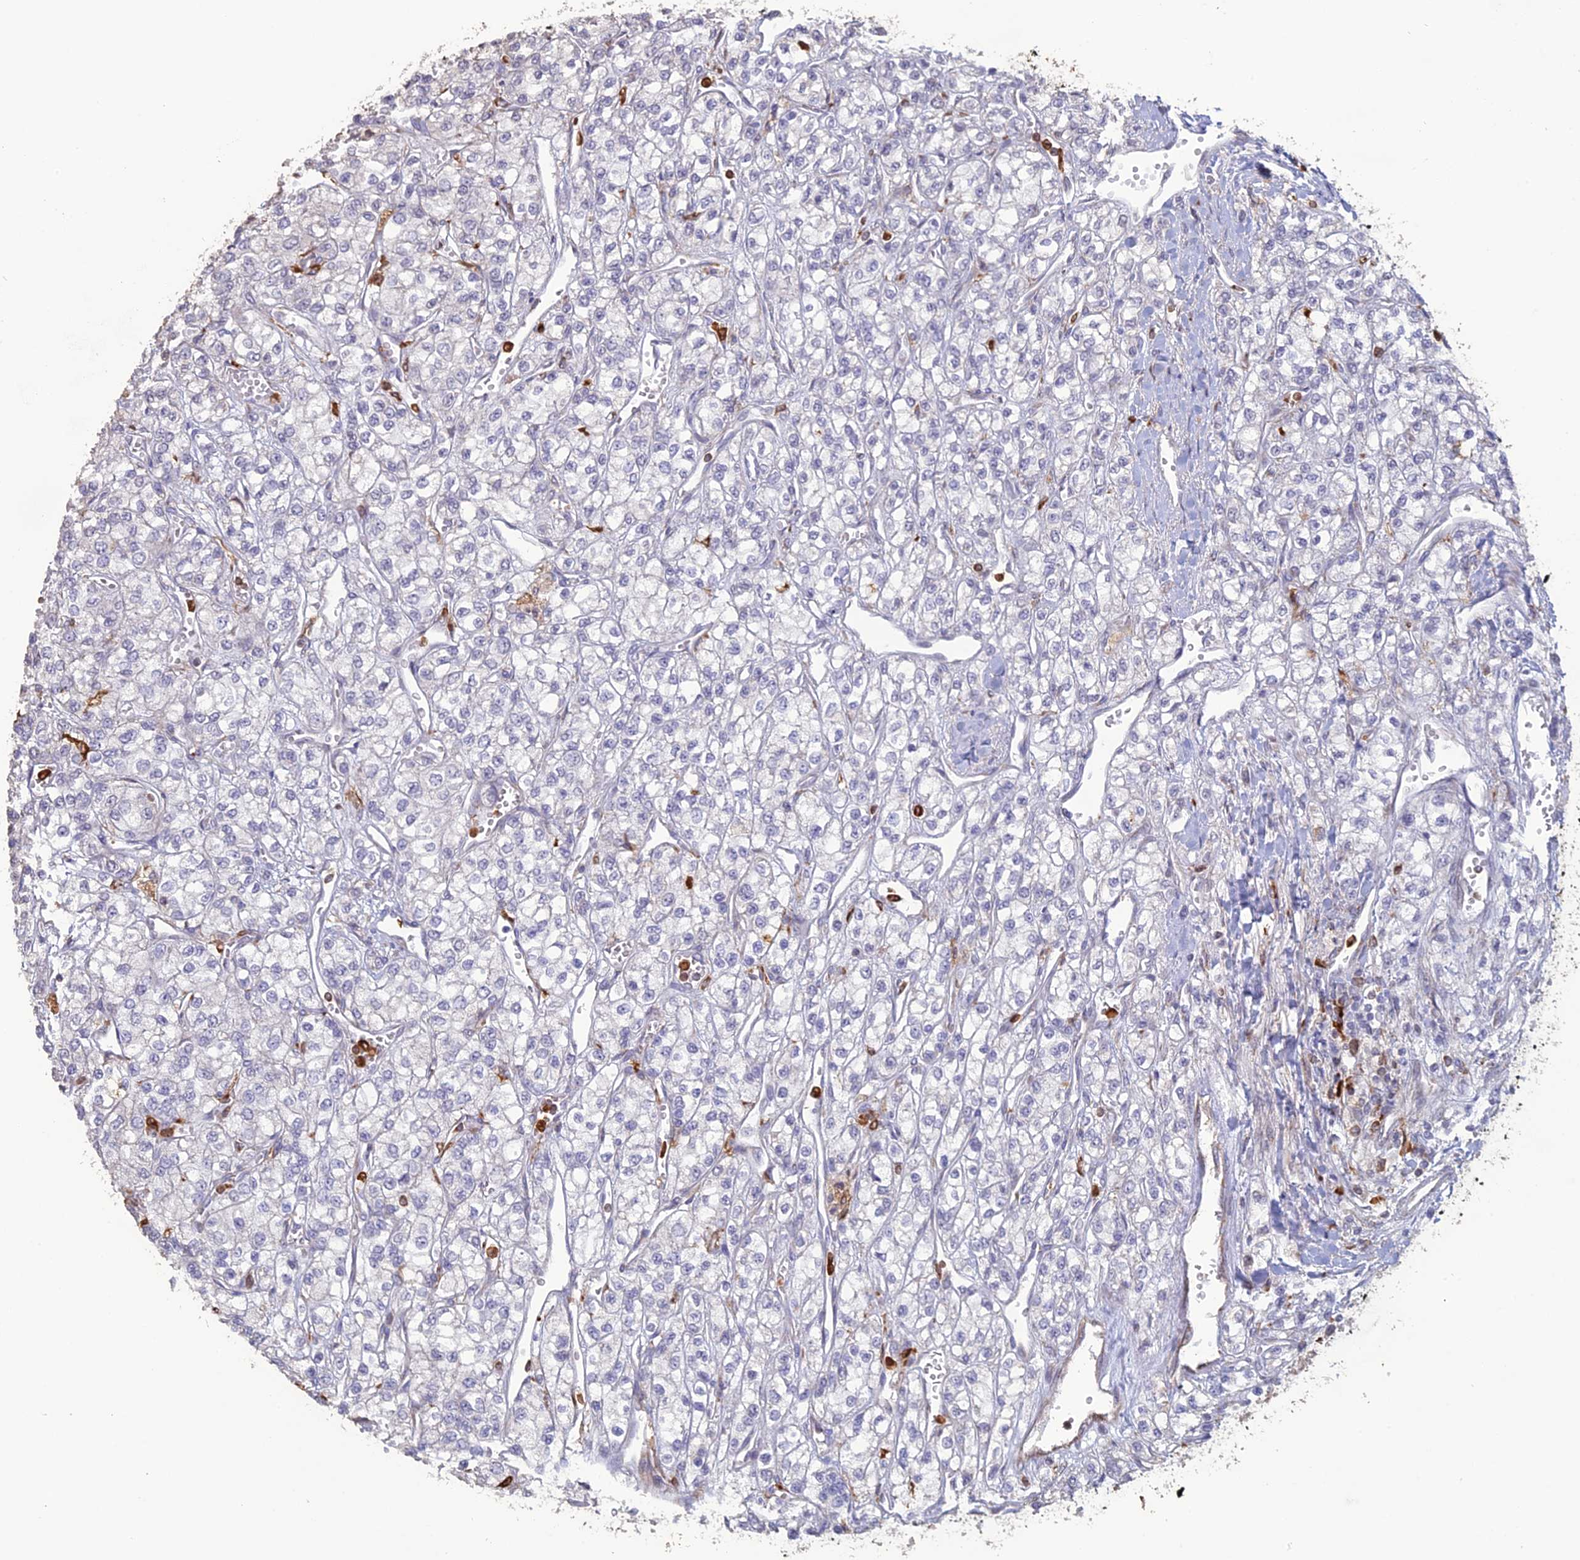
{"staining": {"intensity": "negative", "quantity": "none", "location": "none"}, "tissue": "renal cancer", "cell_type": "Tumor cells", "image_type": "cancer", "snomed": [{"axis": "morphology", "description": "Adenocarcinoma, NOS"}, {"axis": "topography", "description": "Kidney"}], "caption": "The histopathology image shows no staining of tumor cells in renal cancer (adenocarcinoma). Nuclei are stained in blue.", "gene": "APOBR", "patient": {"sex": "male", "age": 80}}